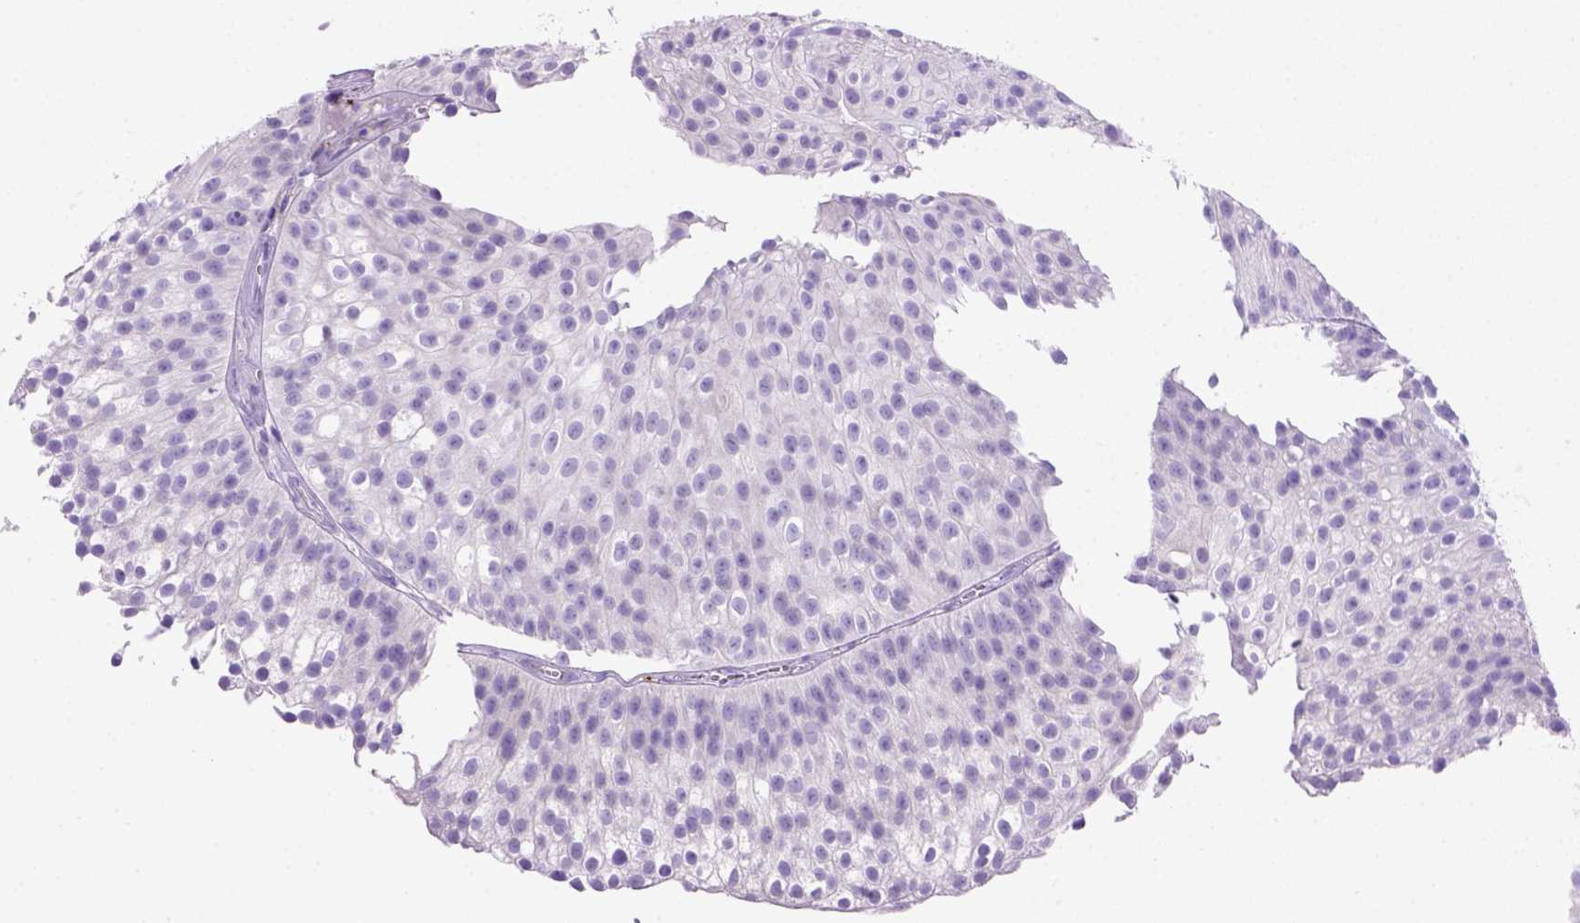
{"staining": {"intensity": "negative", "quantity": "none", "location": "none"}, "tissue": "urothelial cancer", "cell_type": "Tumor cells", "image_type": "cancer", "snomed": [{"axis": "morphology", "description": "Urothelial carcinoma, Low grade"}, {"axis": "topography", "description": "Urinary bladder"}], "caption": "Immunohistochemistry (IHC) of urothelial carcinoma (low-grade) reveals no positivity in tumor cells. (Brightfield microscopy of DAB (3,3'-diaminobenzidine) immunohistochemistry (IHC) at high magnification).", "gene": "SIRPD", "patient": {"sex": "male", "age": 70}}